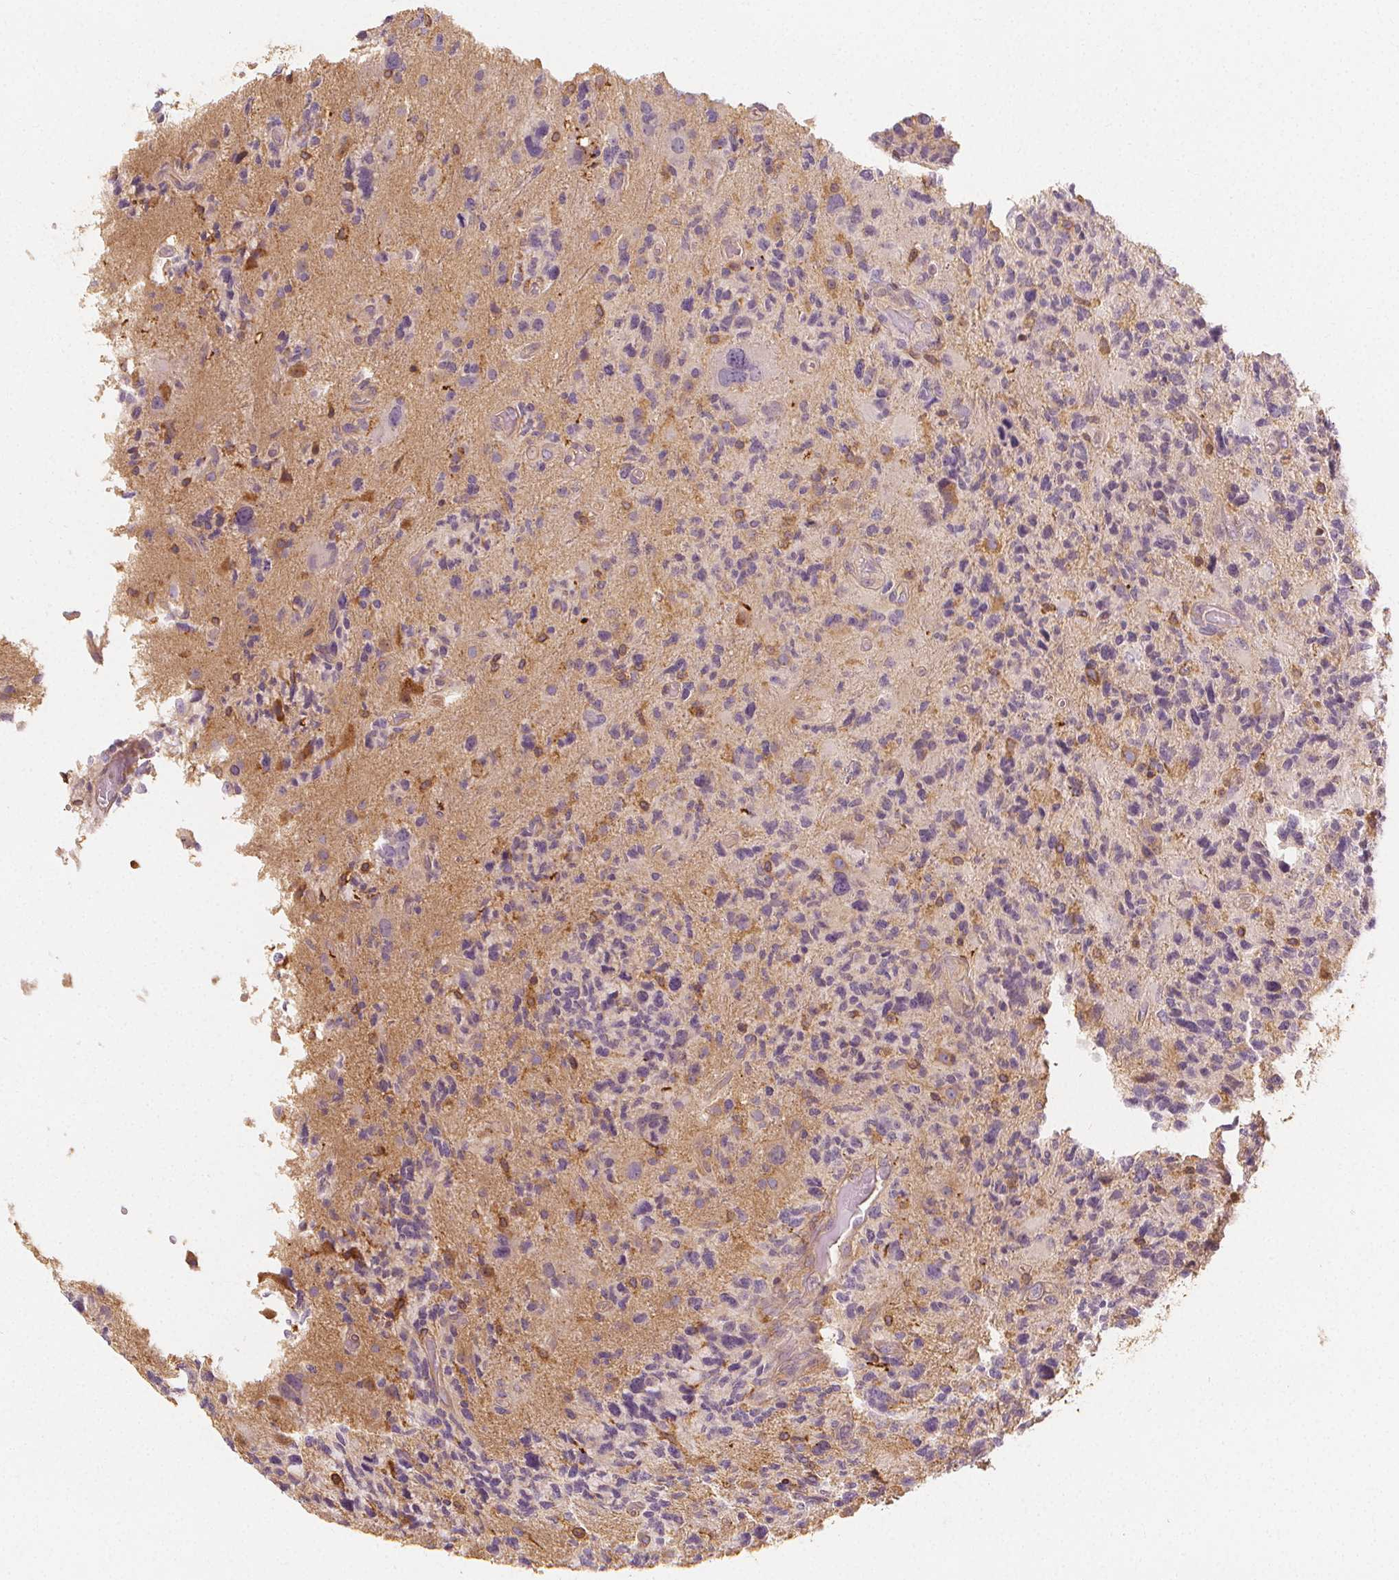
{"staining": {"intensity": "negative", "quantity": "none", "location": "none"}, "tissue": "glioma", "cell_type": "Tumor cells", "image_type": "cancer", "snomed": [{"axis": "morphology", "description": "Glioma, malignant, High grade"}, {"axis": "topography", "description": "Brain"}], "caption": "Immunohistochemistry of human glioma reveals no staining in tumor cells.", "gene": "ARHGAP26", "patient": {"sex": "female", "age": 71}}